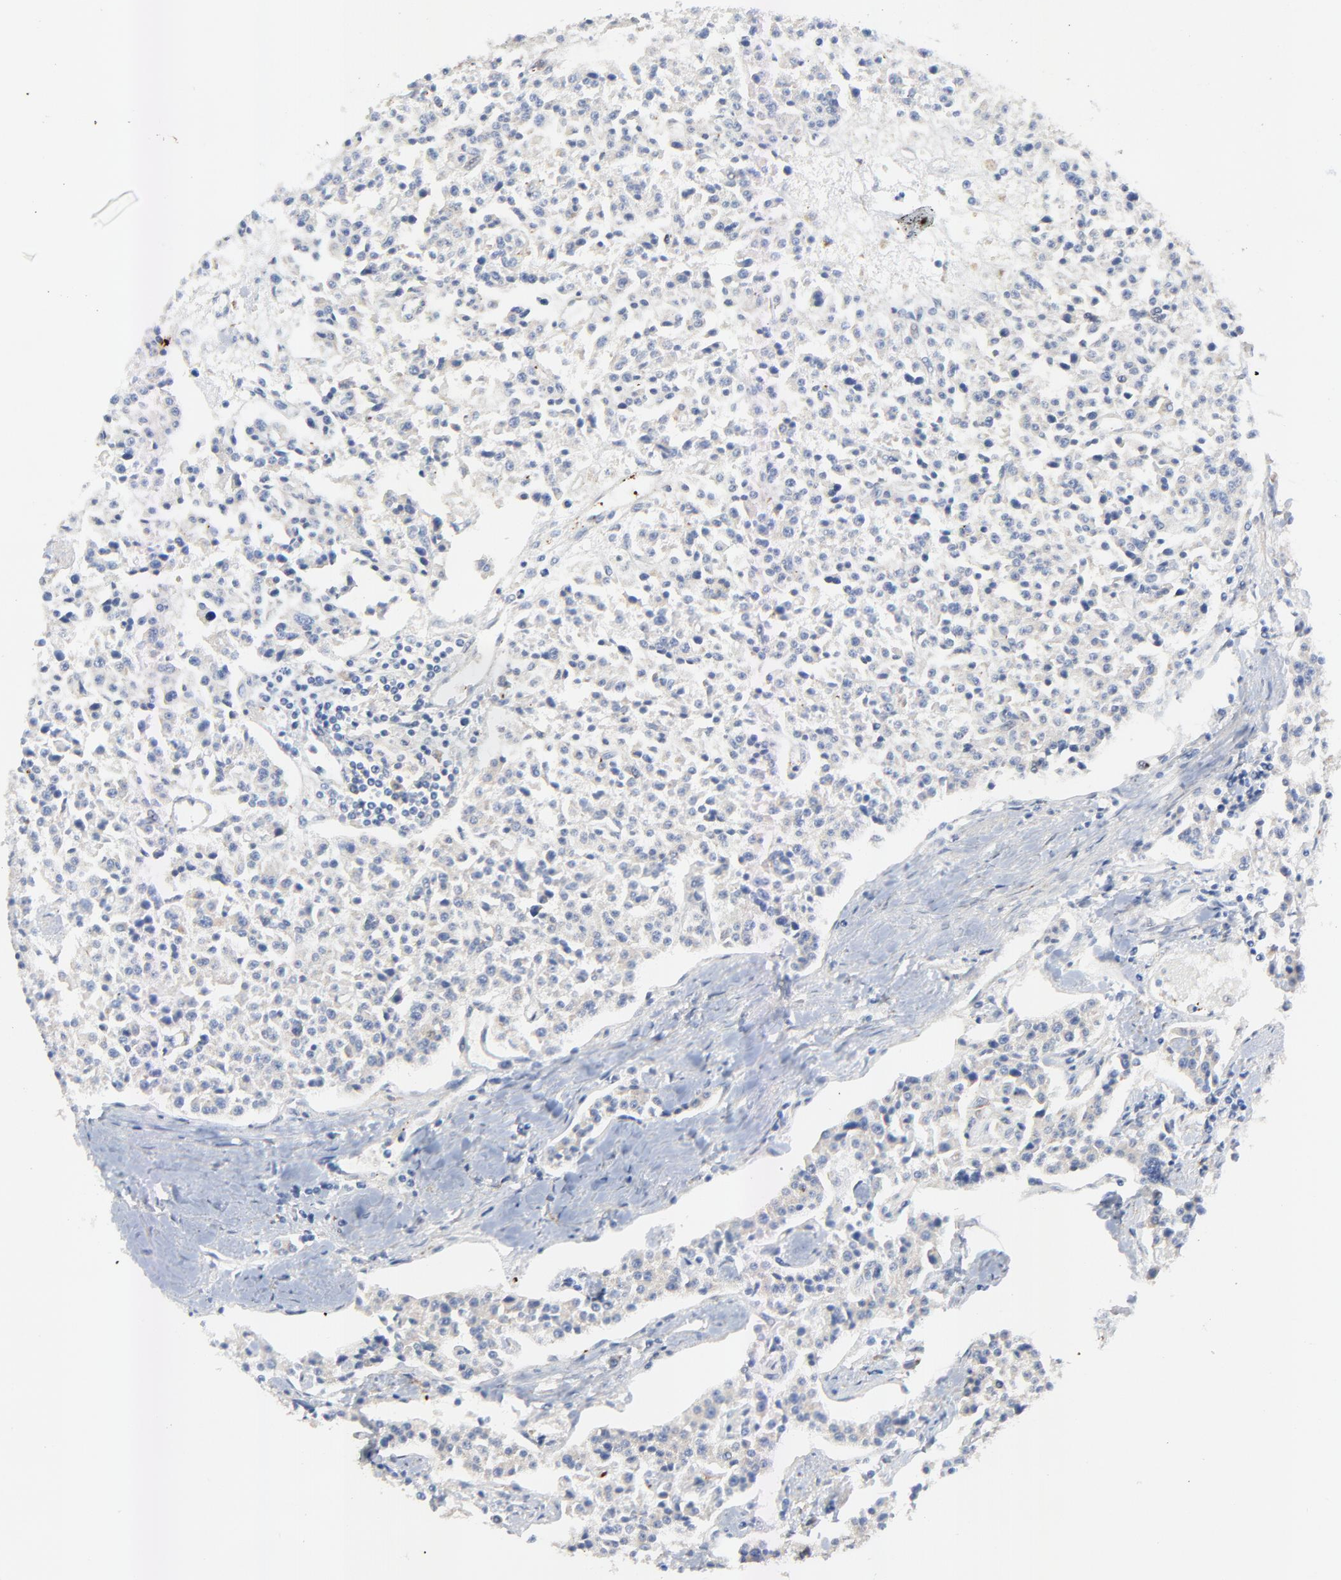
{"staining": {"intensity": "negative", "quantity": "none", "location": "none"}, "tissue": "carcinoid", "cell_type": "Tumor cells", "image_type": "cancer", "snomed": [{"axis": "morphology", "description": "Carcinoid, malignant, NOS"}, {"axis": "topography", "description": "Stomach"}], "caption": "The micrograph exhibits no staining of tumor cells in carcinoid (malignant). (Immunohistochemistry, brightfield microscopy, high magnification).", "gene": "VAV2", "patient": {"sex": "female", "age": 76}}